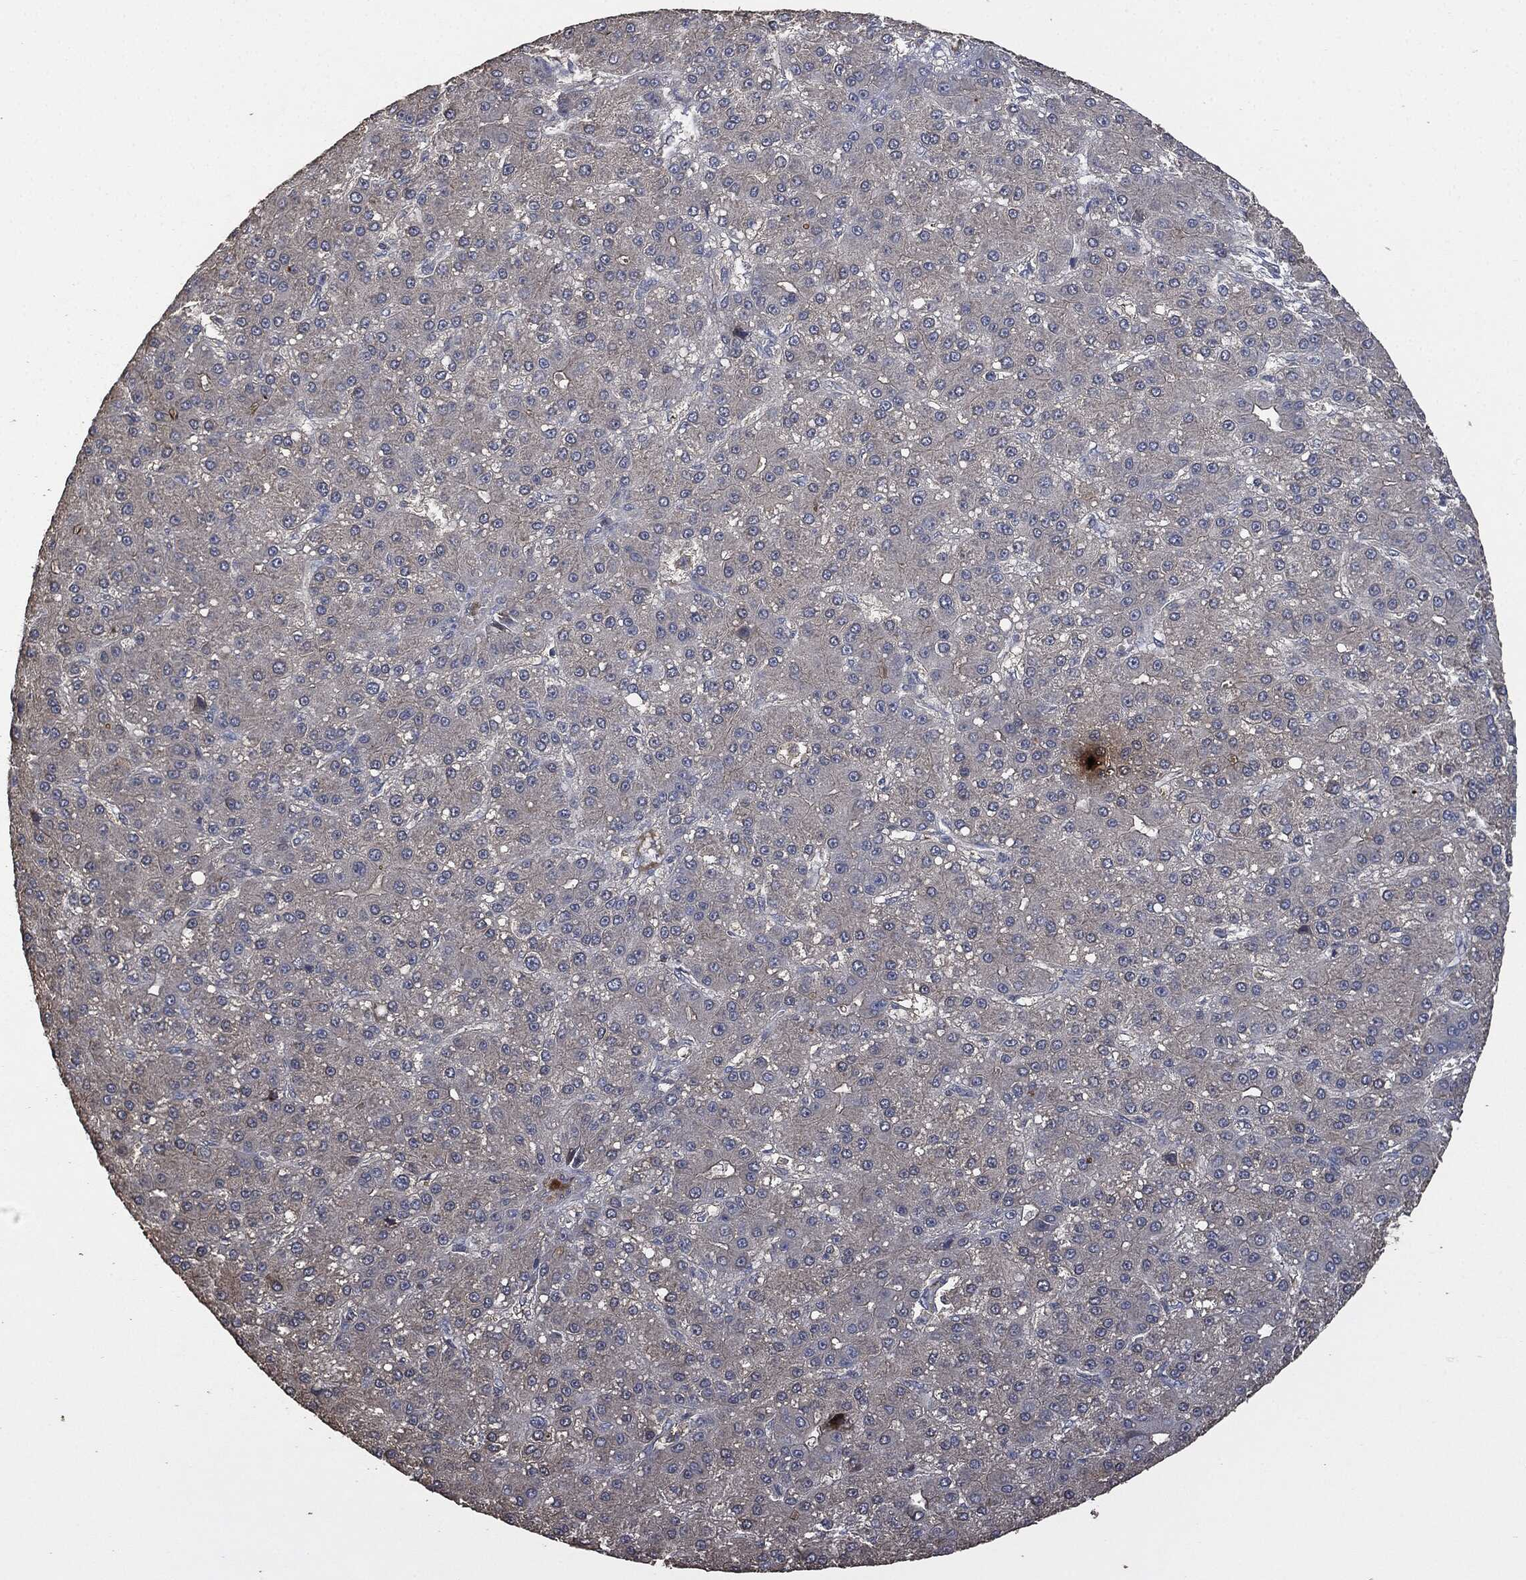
{"staining": {"intensity": "negative", "quantity": "none", "location": "none"}, "tissue": "liver cancer", "cell_type": "Tumor cells", "image_type": "cancer", "snomed": [{"axis": "morphology", "description": "Carcinoma, Hepatocellular, NOS"}, {"axis": "topography", "description": "Liver"}], "caption": "Histopathology image shows no significant protein expression in tumor cells of hepatocellular carcinoma (liver).", "gene": "MSLN", "patient": {"sex": "male", "age": 67}}